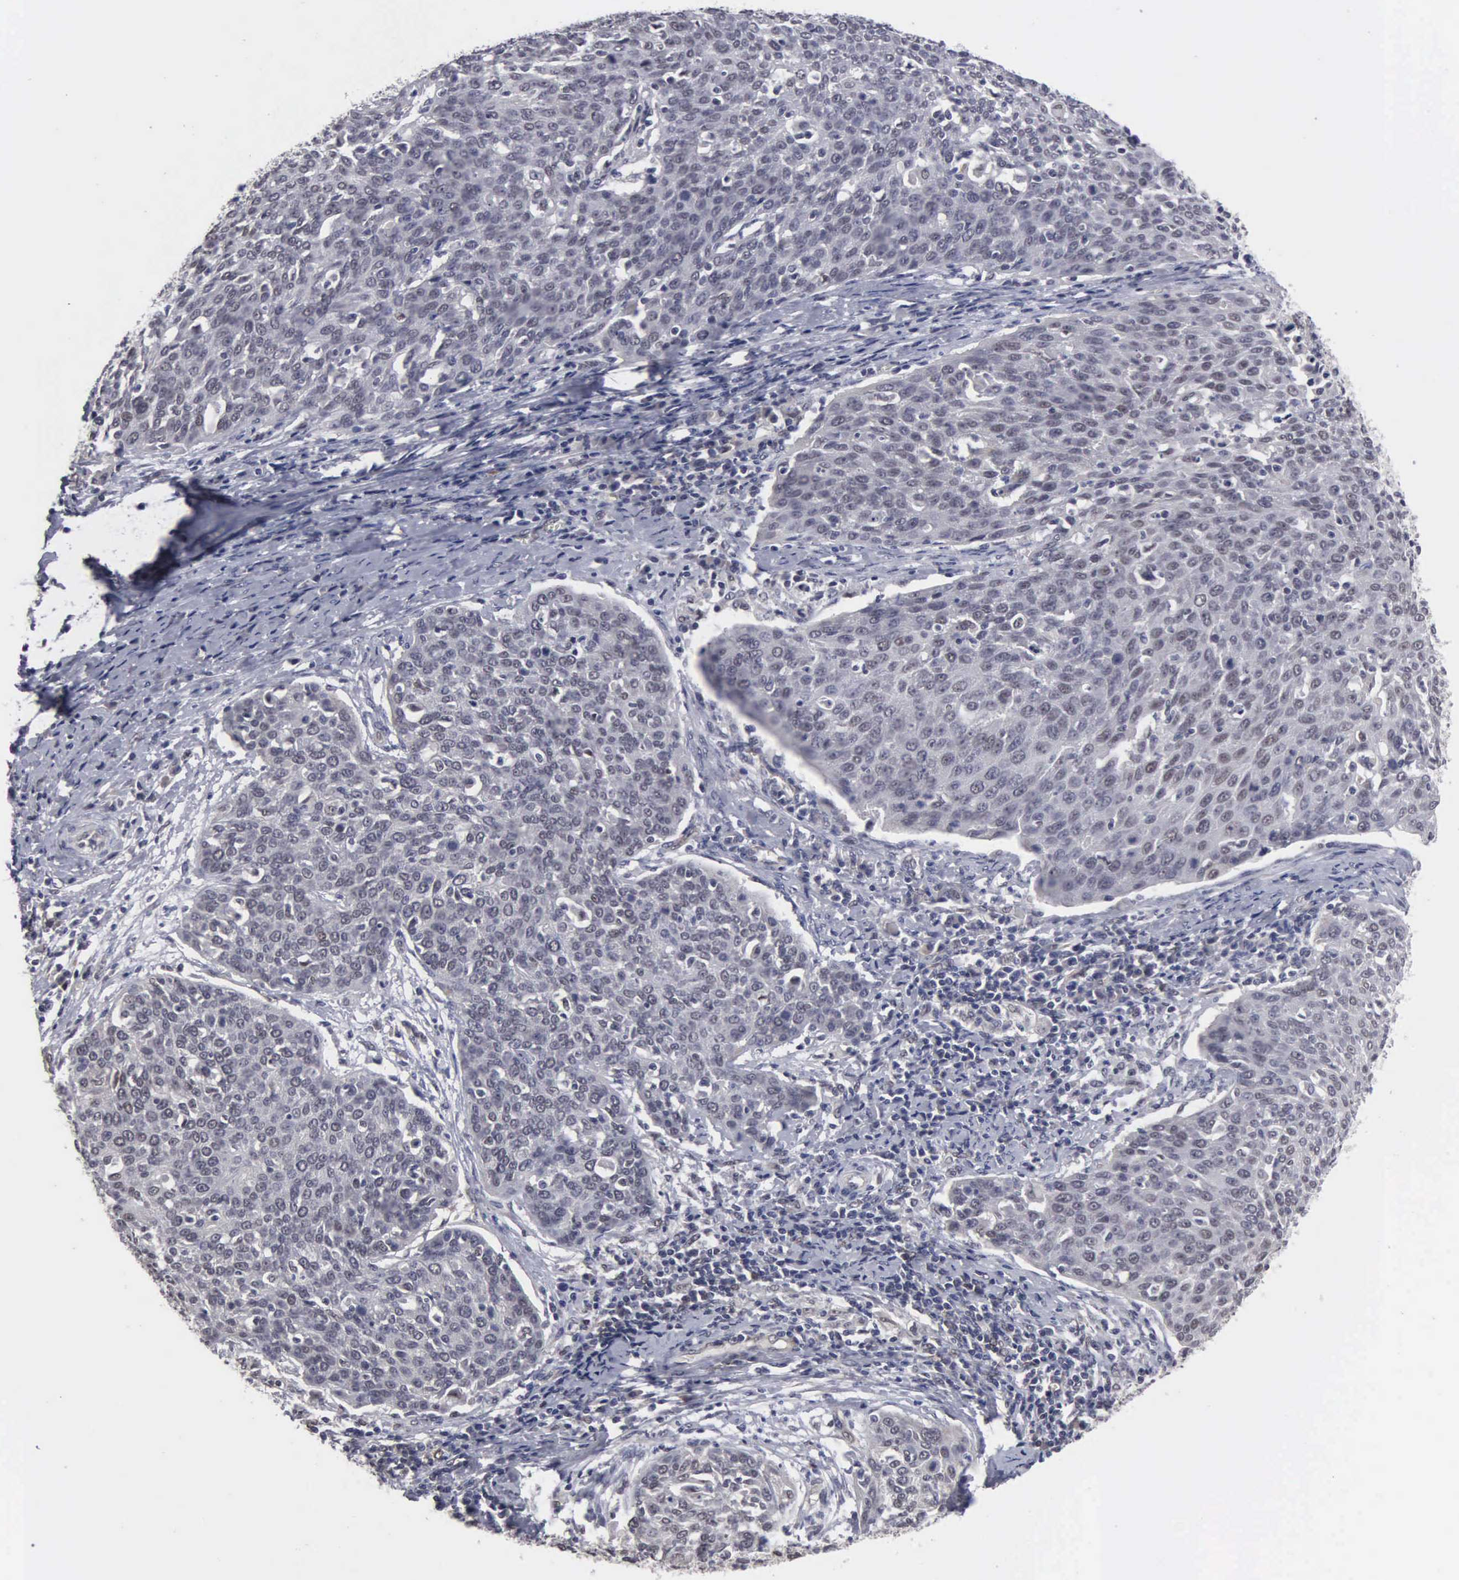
{"staining": {"intensity": "negative", "quantity": "none", "location": "none"}, "tissue": "cervical cancer", "cell_type": "Tumor cells", "image_type": "cancer", "snomed": [{"axis": "morphology", "description": "Squamous cell carcinoma, NOS"}, {"axis": "topography", "description": "Cervix"}], "caption": "Photomicrograph shows no protein expression in tumor cells of cervical cancer tissue. (Stains: DAB (3,3'-diaminobenzidine) immunohistochemistry with hematoxylin counter stain, Microscopy: brightfield microscopy at high magnification).", "gene": "ZBTB33", "patient": {"sex": "female", "age": 38}}